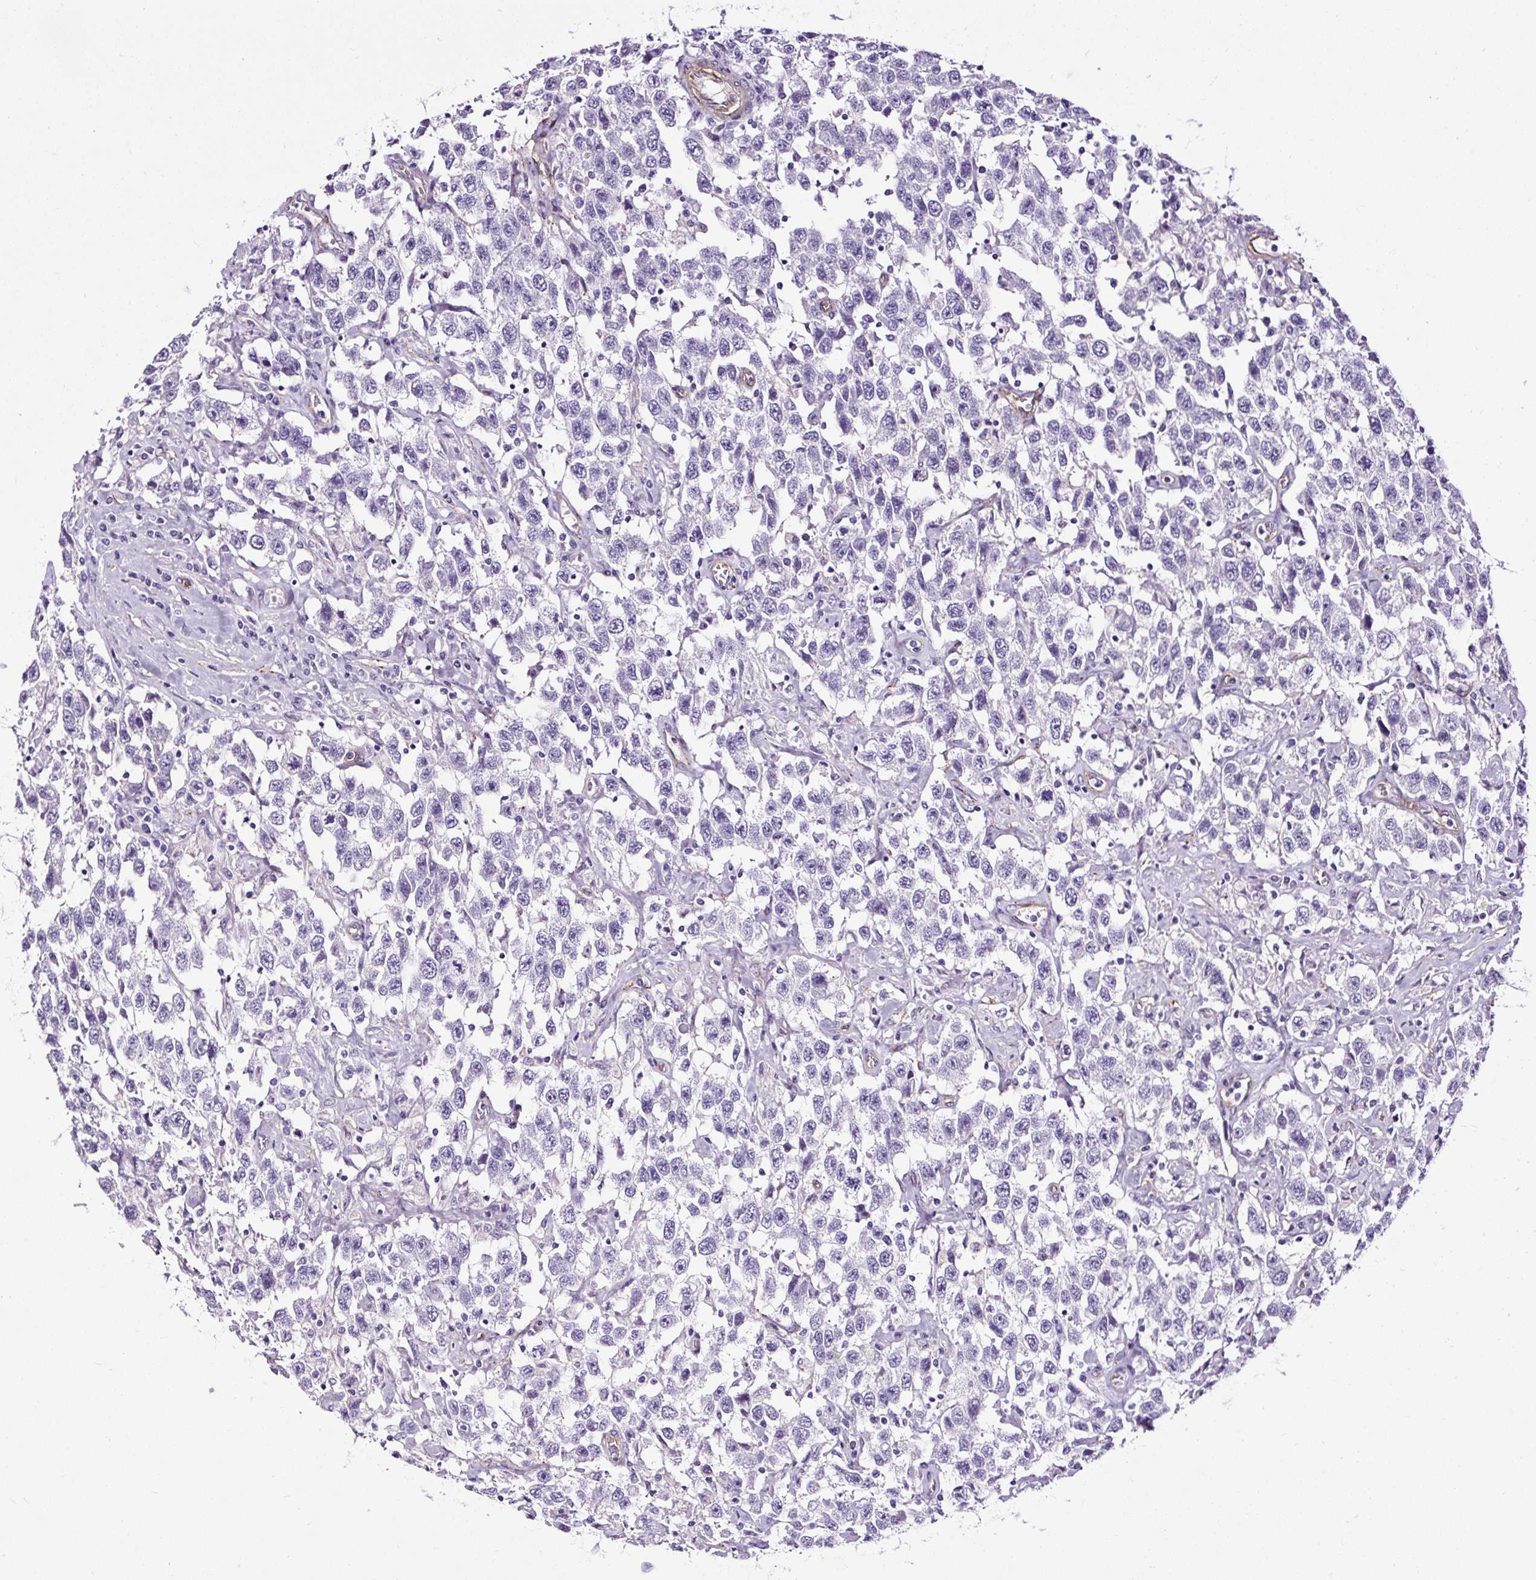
{"staining": {"intensity": "negative", "quantity": "none", "location": "none"}, "tissue": "testis cancer", "cell_type": "Tumor cells", "image_type": "cancer", "snomed": [{"axis": "morphology", "description": "Seminoma, NOS"}, {"axis": "topography", "description": "Testis"}], "caption": "This image is of testis cancer (seminoma) stained with immunohistochemistry to label a protein in brown with the nuclei are counter-stained blue. There is no positivity in tumor cells. (DAB (3,3'-diaminobenzidine) IHC, high magnification).", "gene": "SLC7A8", "patient": {"sex": "male", "age": 41}}